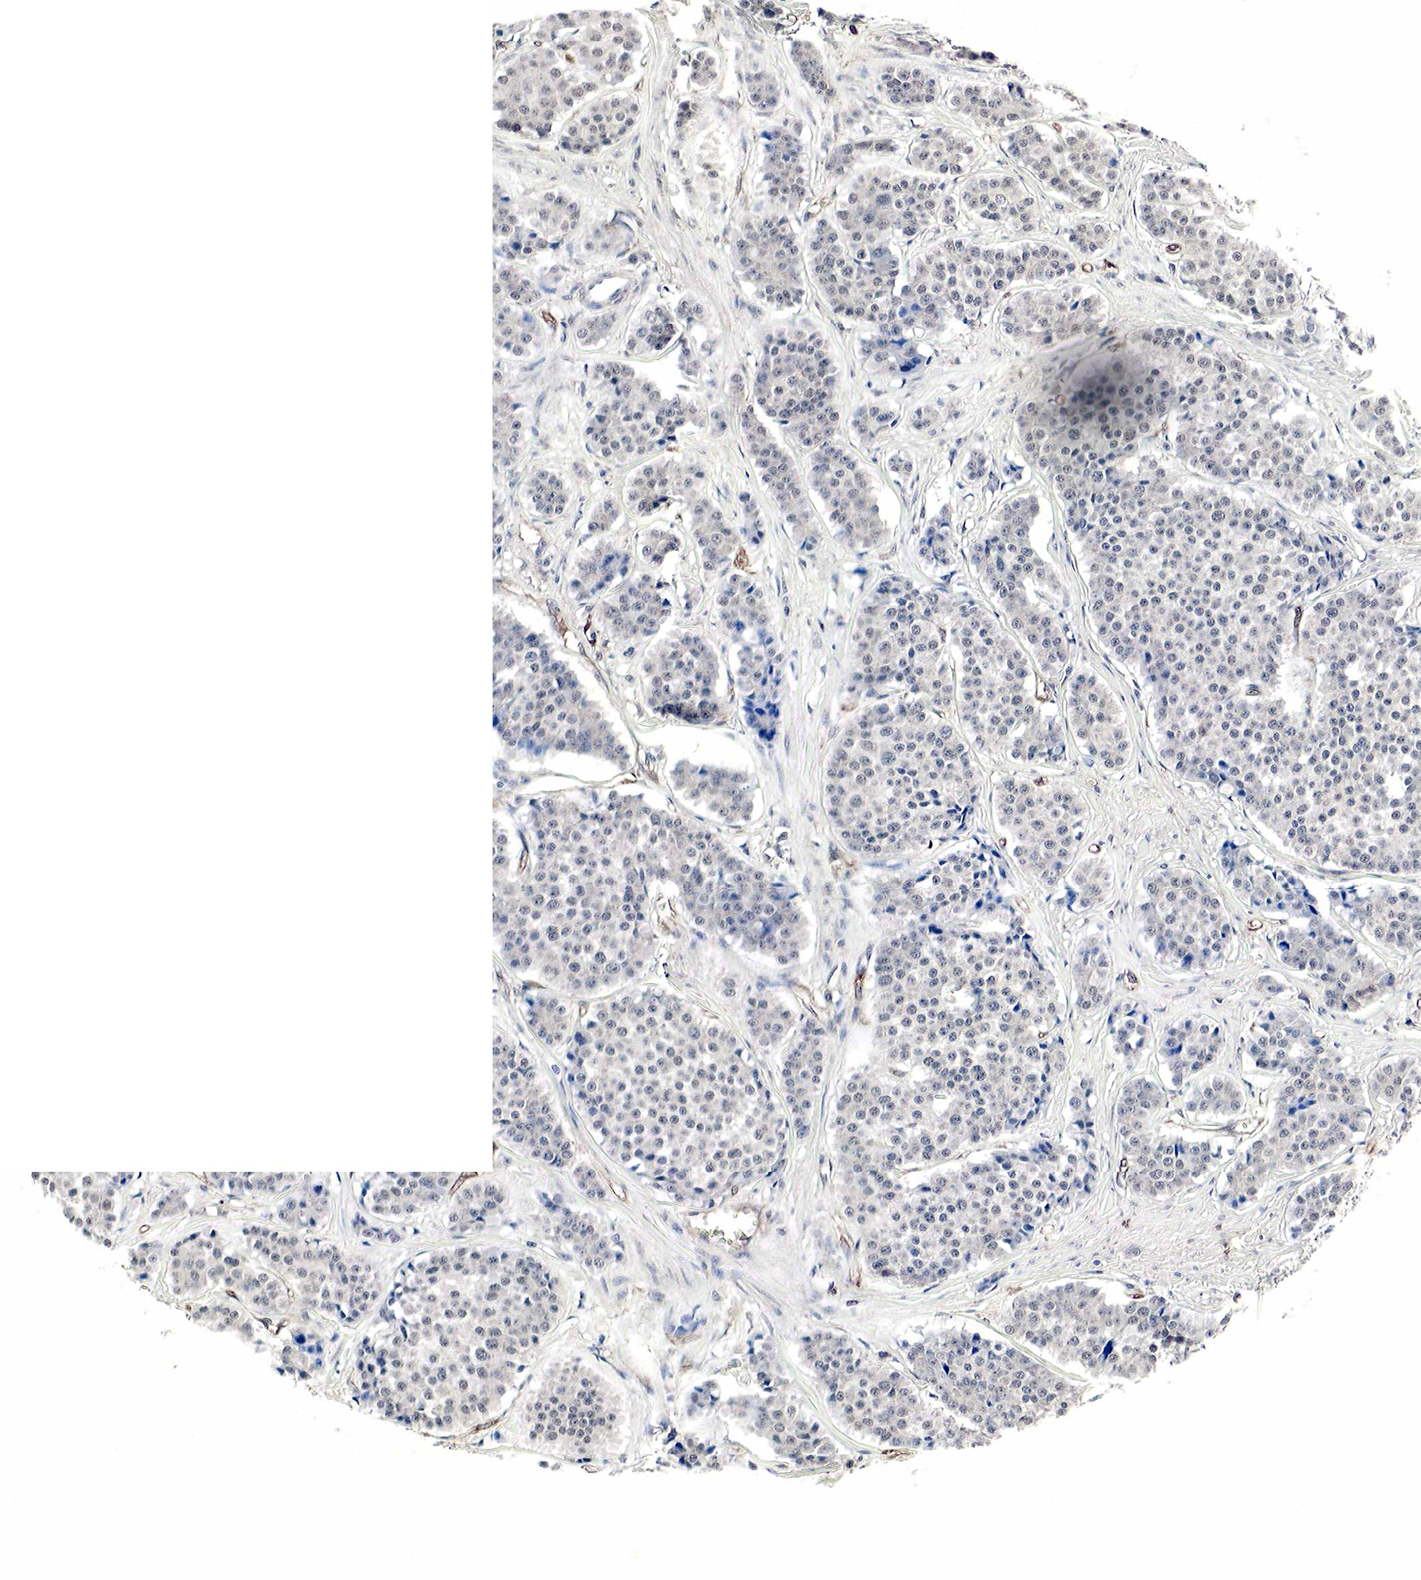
{"staining": {"intensity": "negative", "quantity": "none", "location": "none"}, "tissue": "carcinoid", "cell_type": "Tumor cells", "image_type": "cancer", "snomed": [{"axis": "morphology", "description": "Carcinoid, malignant, NOS"}, {"axis": "topography", "description": "Small intestine"}], "caption": "This is an immunohistochemistry (IHC) histopathology image of malignant carcinoid. There is no staining in tumor cells.", "gene": "SPIN1", "patient": {"sex": "male", "age": 60}}